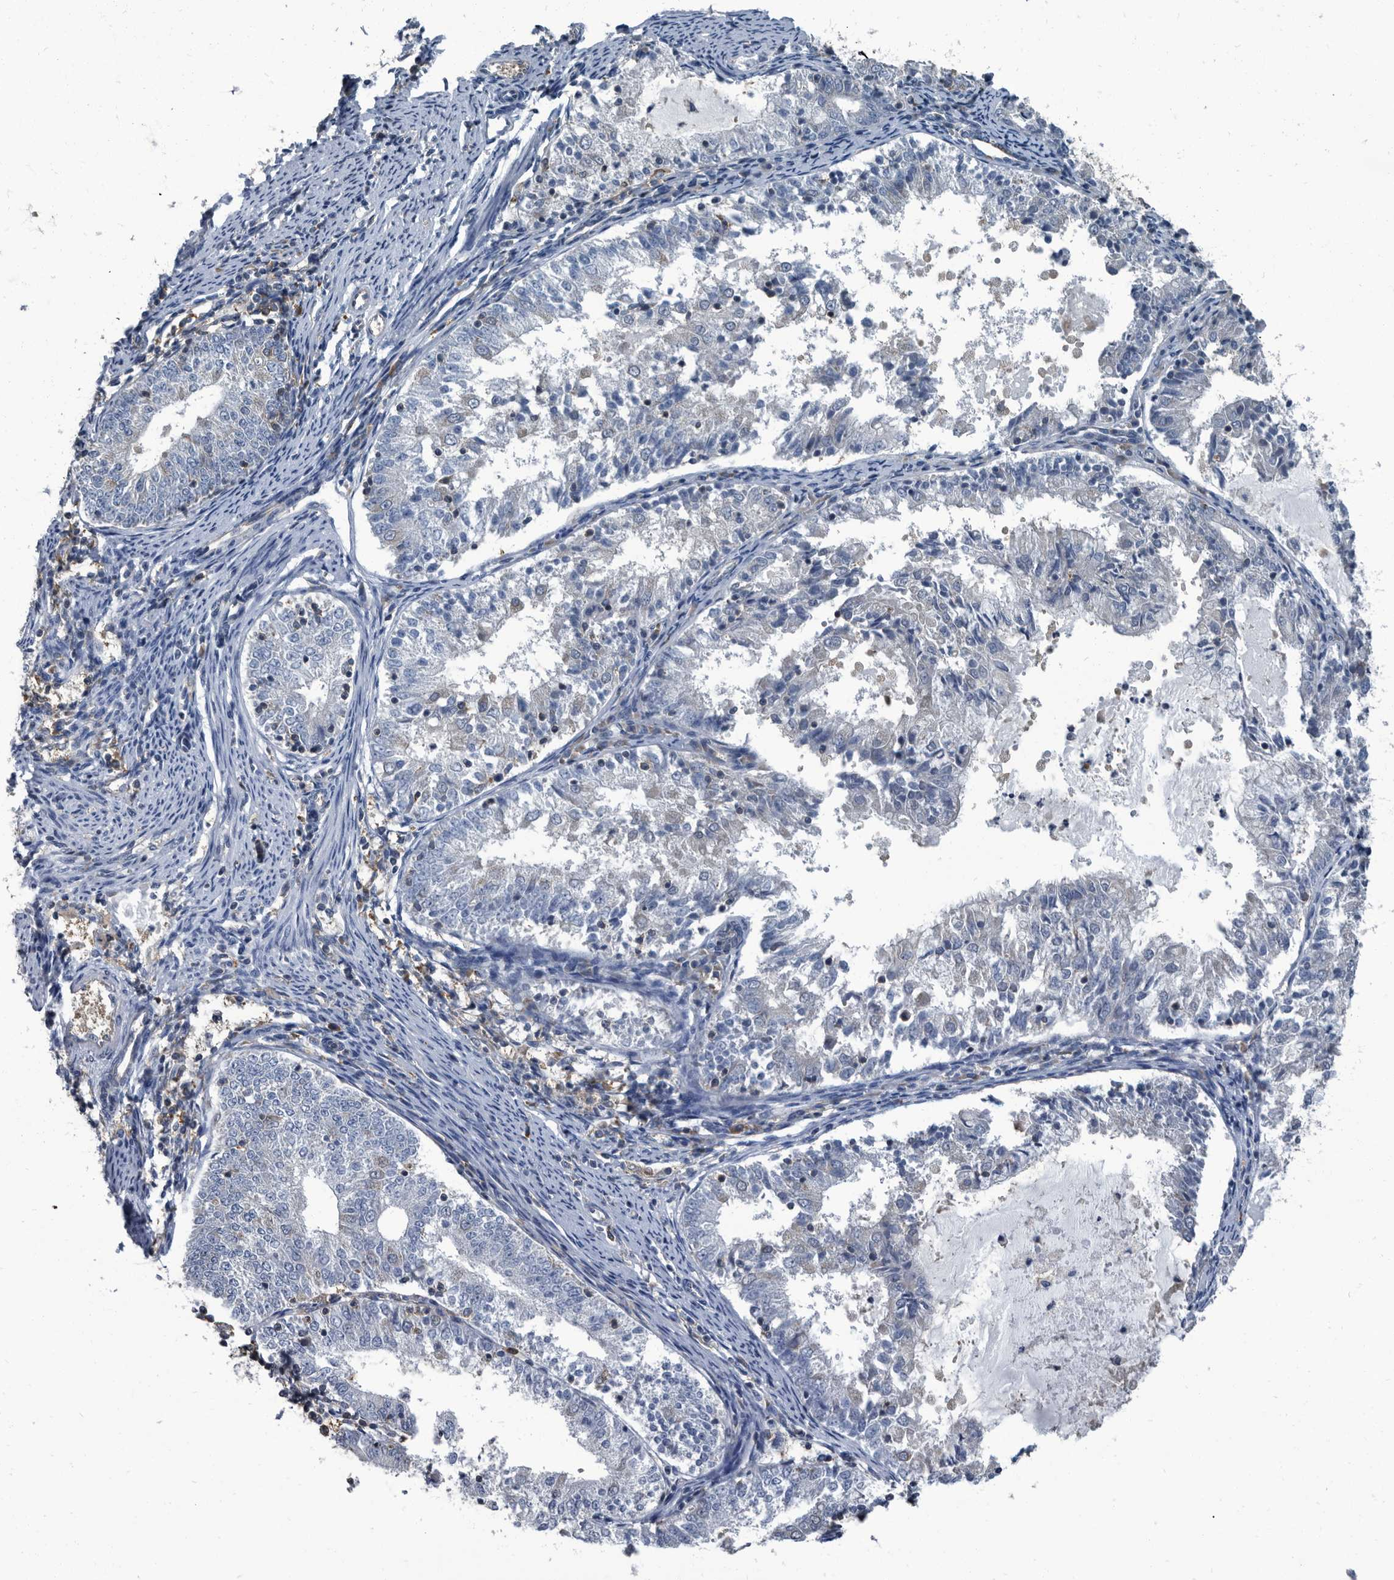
{"staining": {"intensity": "negative", "quantity": "none", "location": "none"}, "tissue": "endometrial cancer", "cell_type": "Tumor cells", "image_type": "cancer", "snomed": [{"axis": "morphology", "description": "Adenocarcinoma, NOS"}, {"axis": "topography", "description": "Endometrium"}], "caption": "Endometrial cancer (adenocarcinoma) was stained to show a protein in brown. There is no significant expression in tumor cells. The staining was performed using DAB to visualize the protein expression in brown, while the nuclei were stained in blue with hematoxylin (Magnification: 20x).", "gene": "CDV3", "patient": {"sex": "female", "age": 57}}